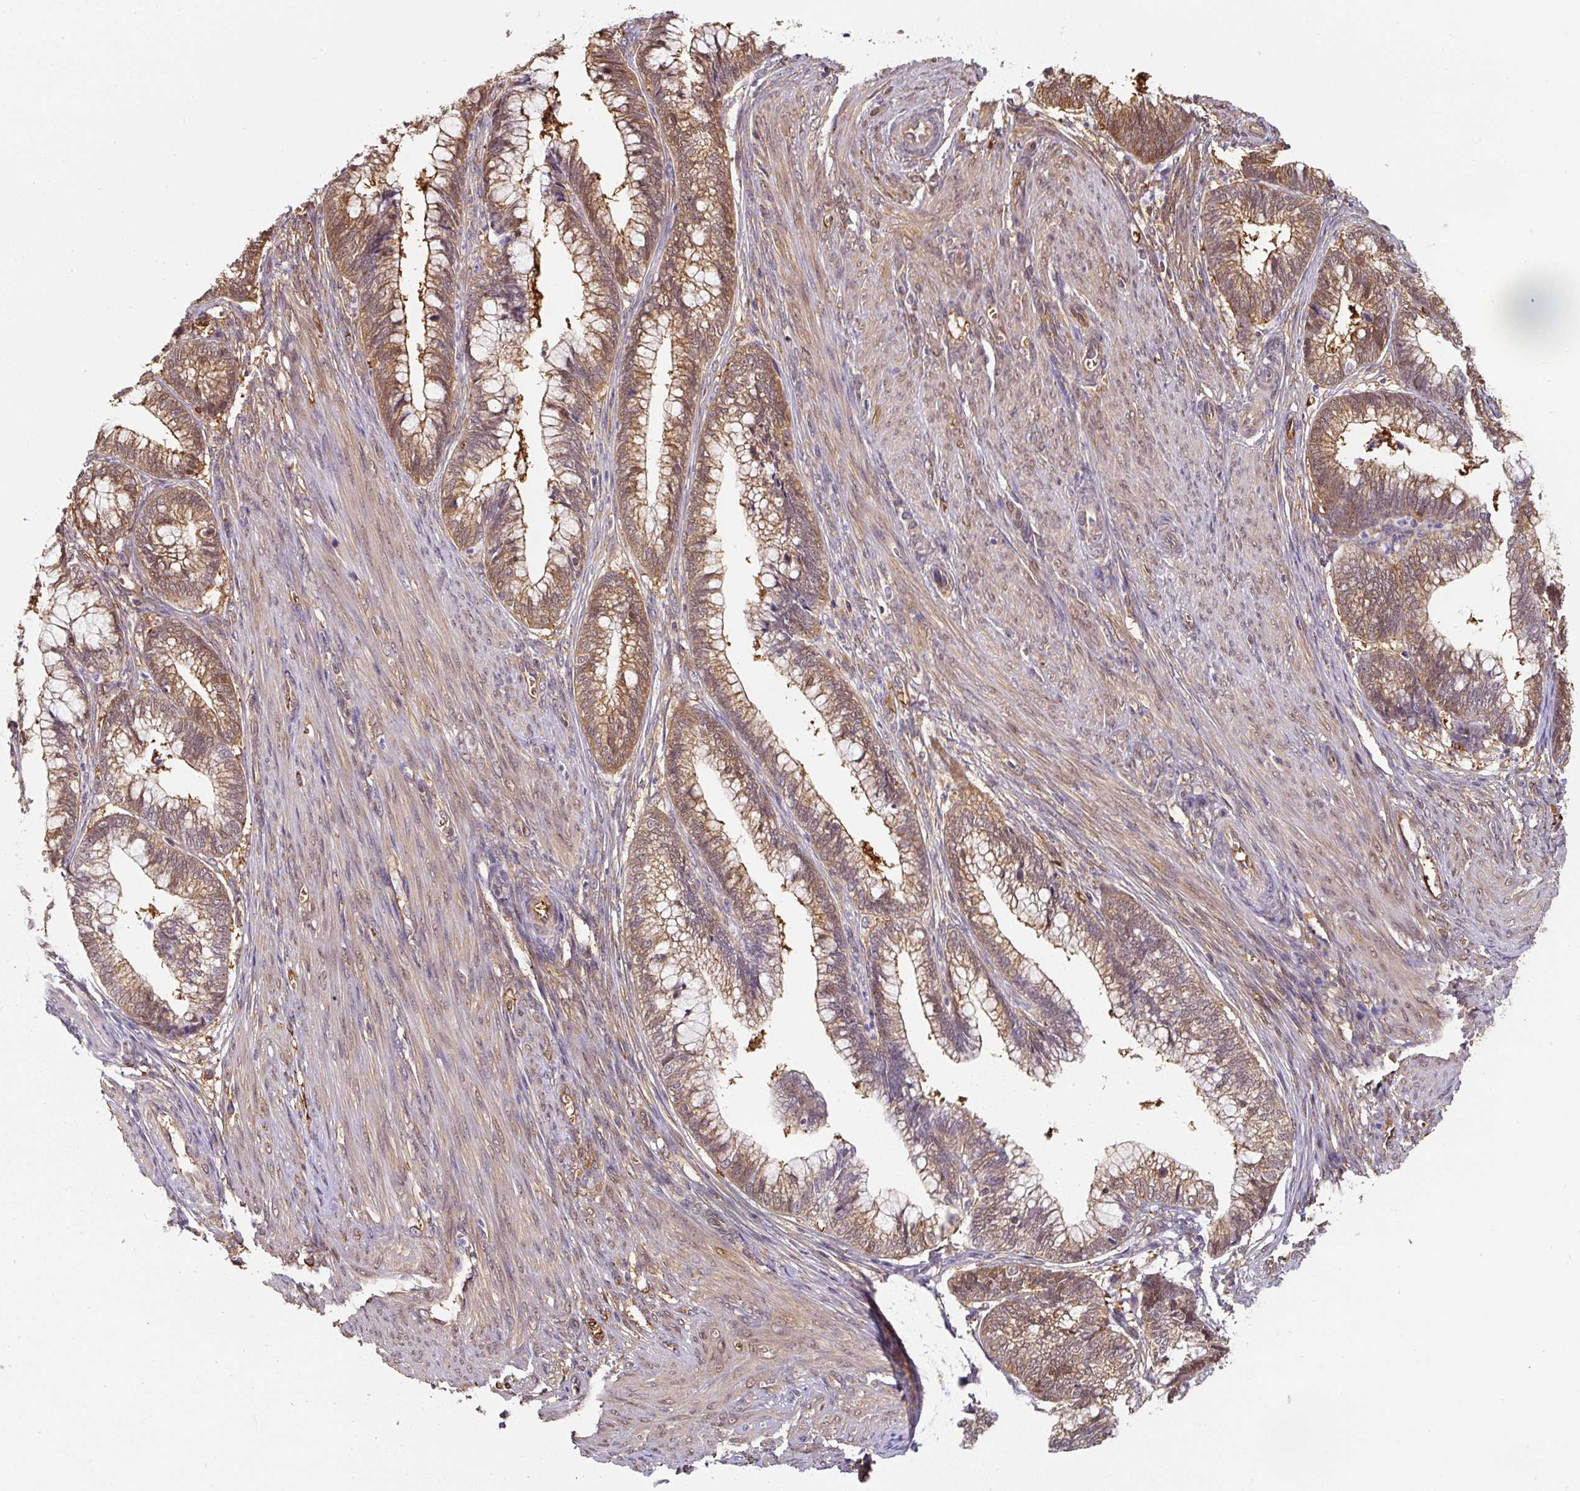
{"staining": {"intensity": "strong", "quantity": ">75%", "location": "cytoplasmic/membranous"}, "tissue": "cervical cancer", "cell_type": "Tumor cells", "image_type": "cancer", "snomed": [{"axis": "morphology", "description": "Adenocarcinoma, NOS"}, {"axis": "topography", "description": "Cervix"}], "caption": "Immunohistochemical staining of human adenocarcinoma (cervical) reveals high levels of strong cytoplasmic/membranous protein expression in about >75% of tumor cells.", "gene": "ST13", "patient": {"sex": "female", "age": 44}}